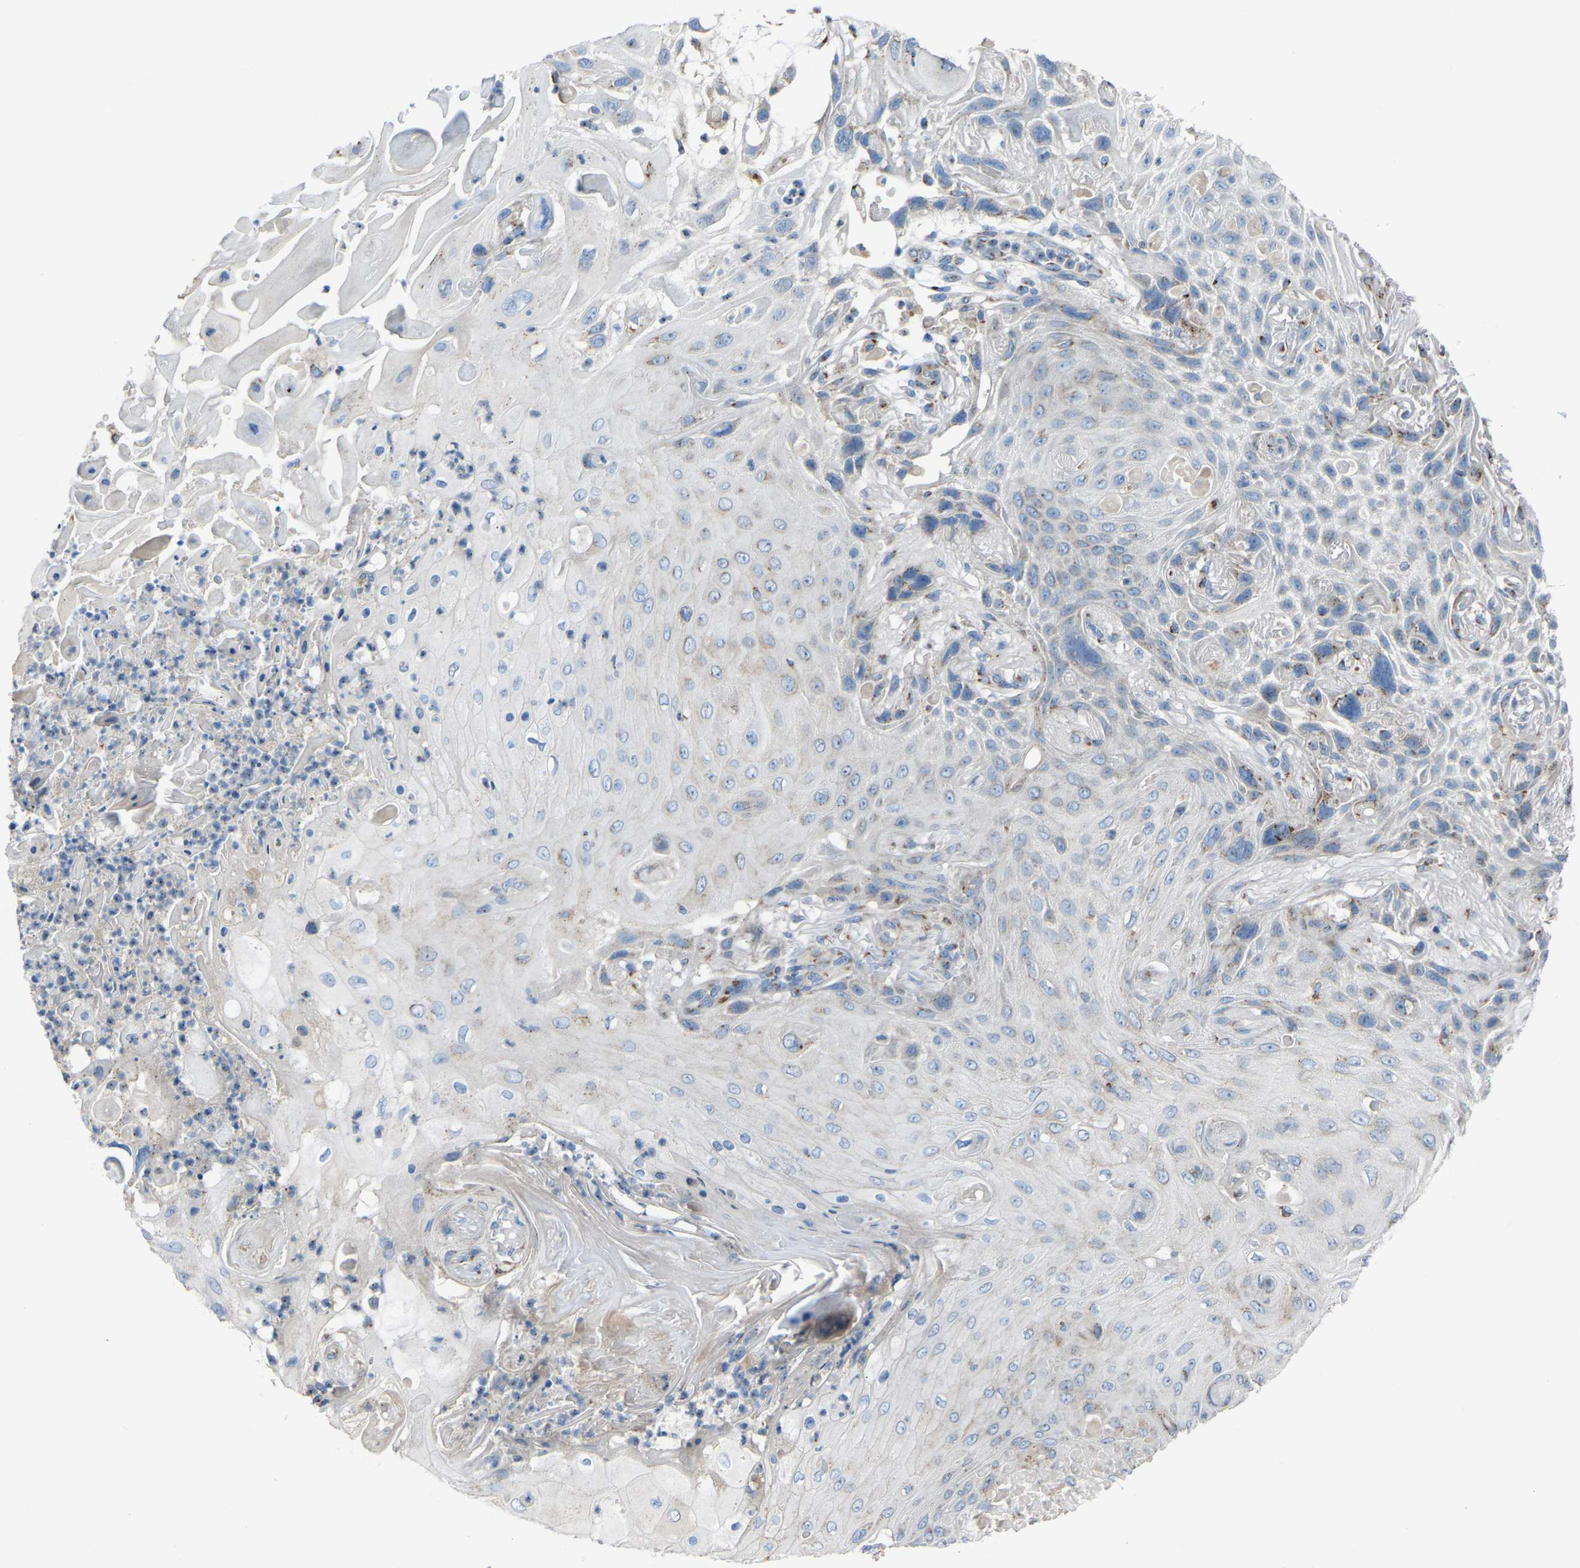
{"staining": {"intensity": "weak", "quantity": "<25%", "location": "cytoplasmic/membranous"}, "tissue": "skin cancer", "cell_type": "Tumor cells", "image_type": "cancer", "snomed": [{"axis": "morphology", "description": "Squamous cell carcinoma, NOS"}, {"axis": "topography", "description": "Skin"}], "caption": "Immunohistochemical staining of skin cancer shows no significant expression in tumor cells.", "gene": "CANT1", "patient": {"sex": "female", "age": 77}}